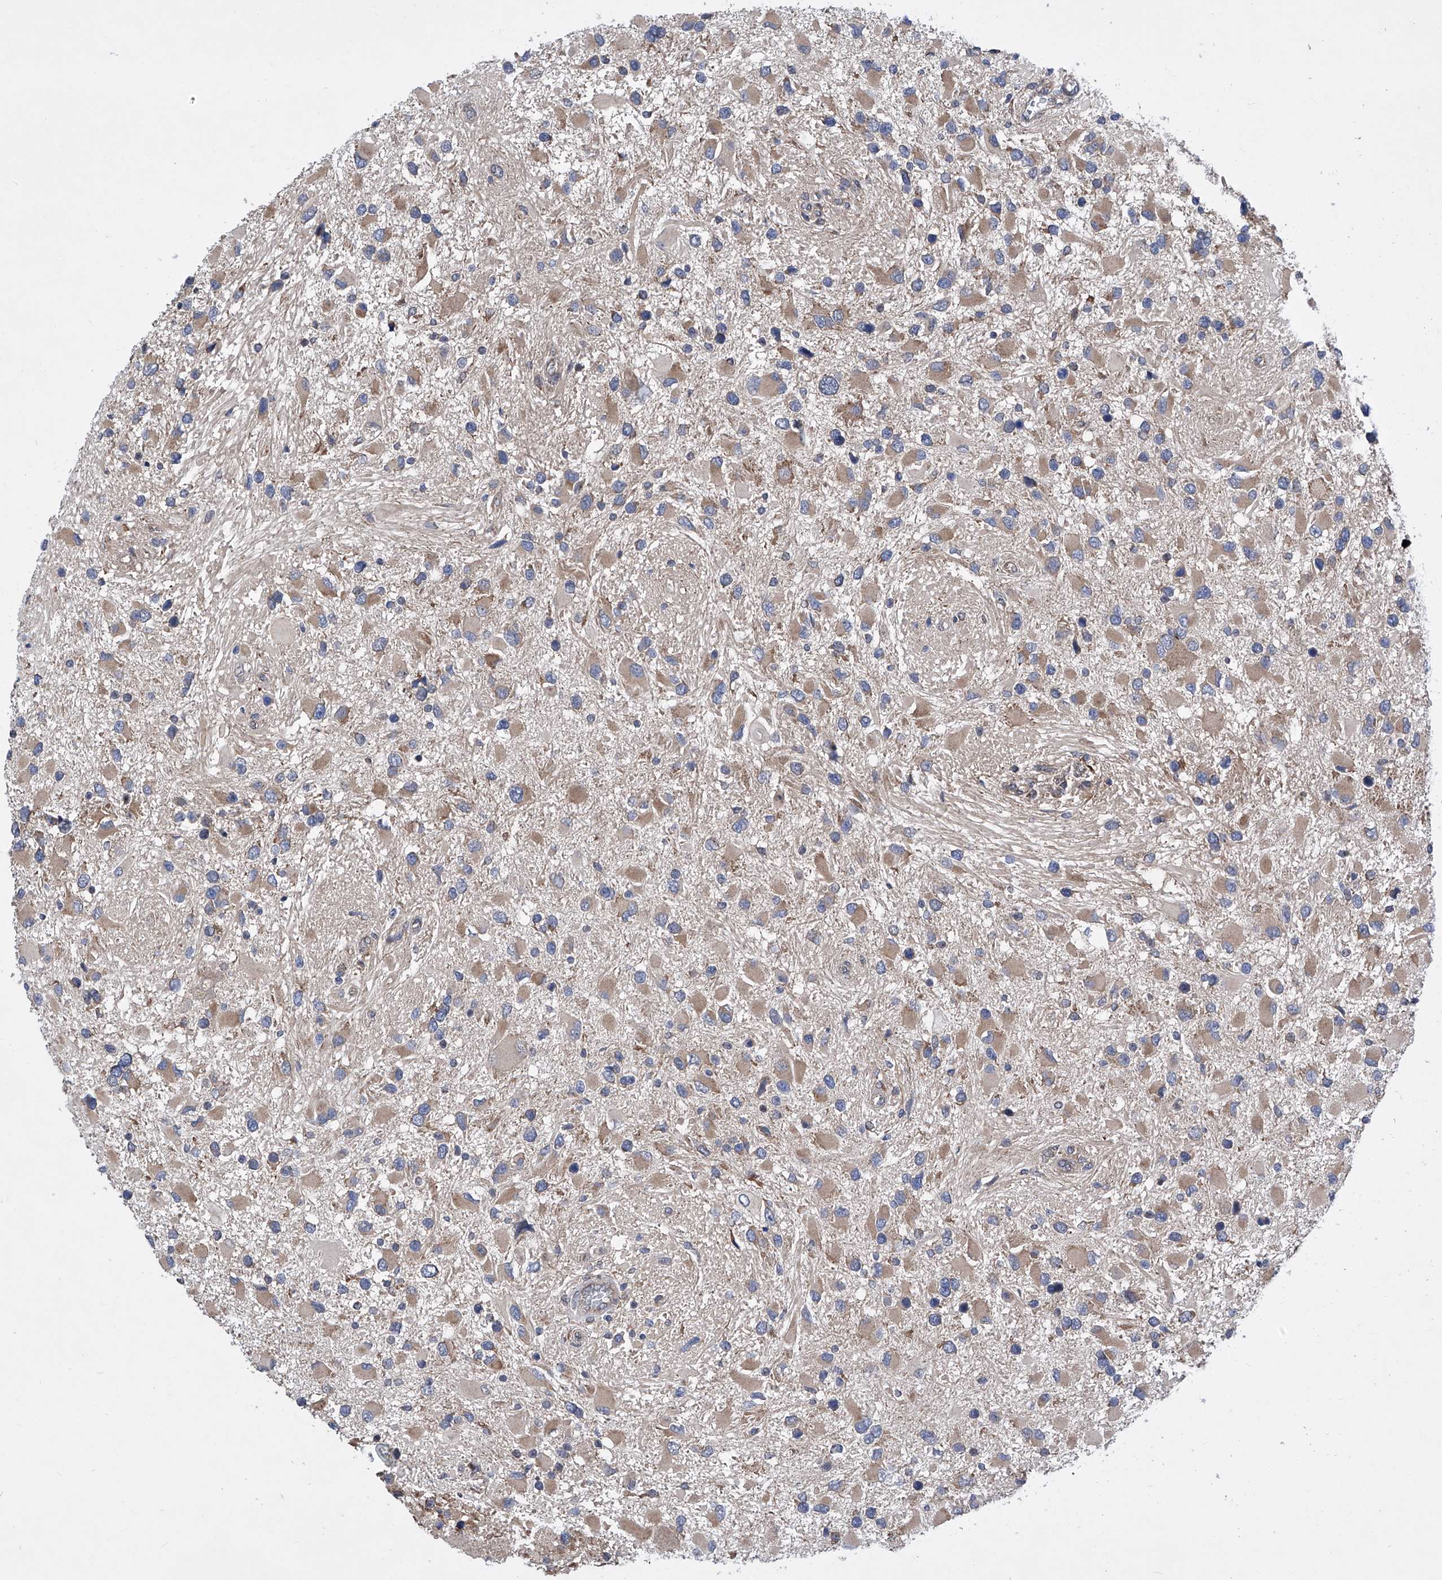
{"staining": {"intensity": "moderate", "quantity": ">75%", "location": "cytoplasmic/membranous"}, "tissue": "glioma", "cell_type": "Tumor cells", "image_type": "cancer", "snomed": [{"axis": "morphology", "description": "Glioma, malignant, High grade"}, {"axis": "topography", "description": "Brain"}], "caption": "Malignant high-grade glioma stained for a protein (brown) reveals moderate cytoplasmic/membranous positive expression in about >75% of tumor cells.", "gene": "KTI12", "patient": {"sex": "male", "age": 53}}